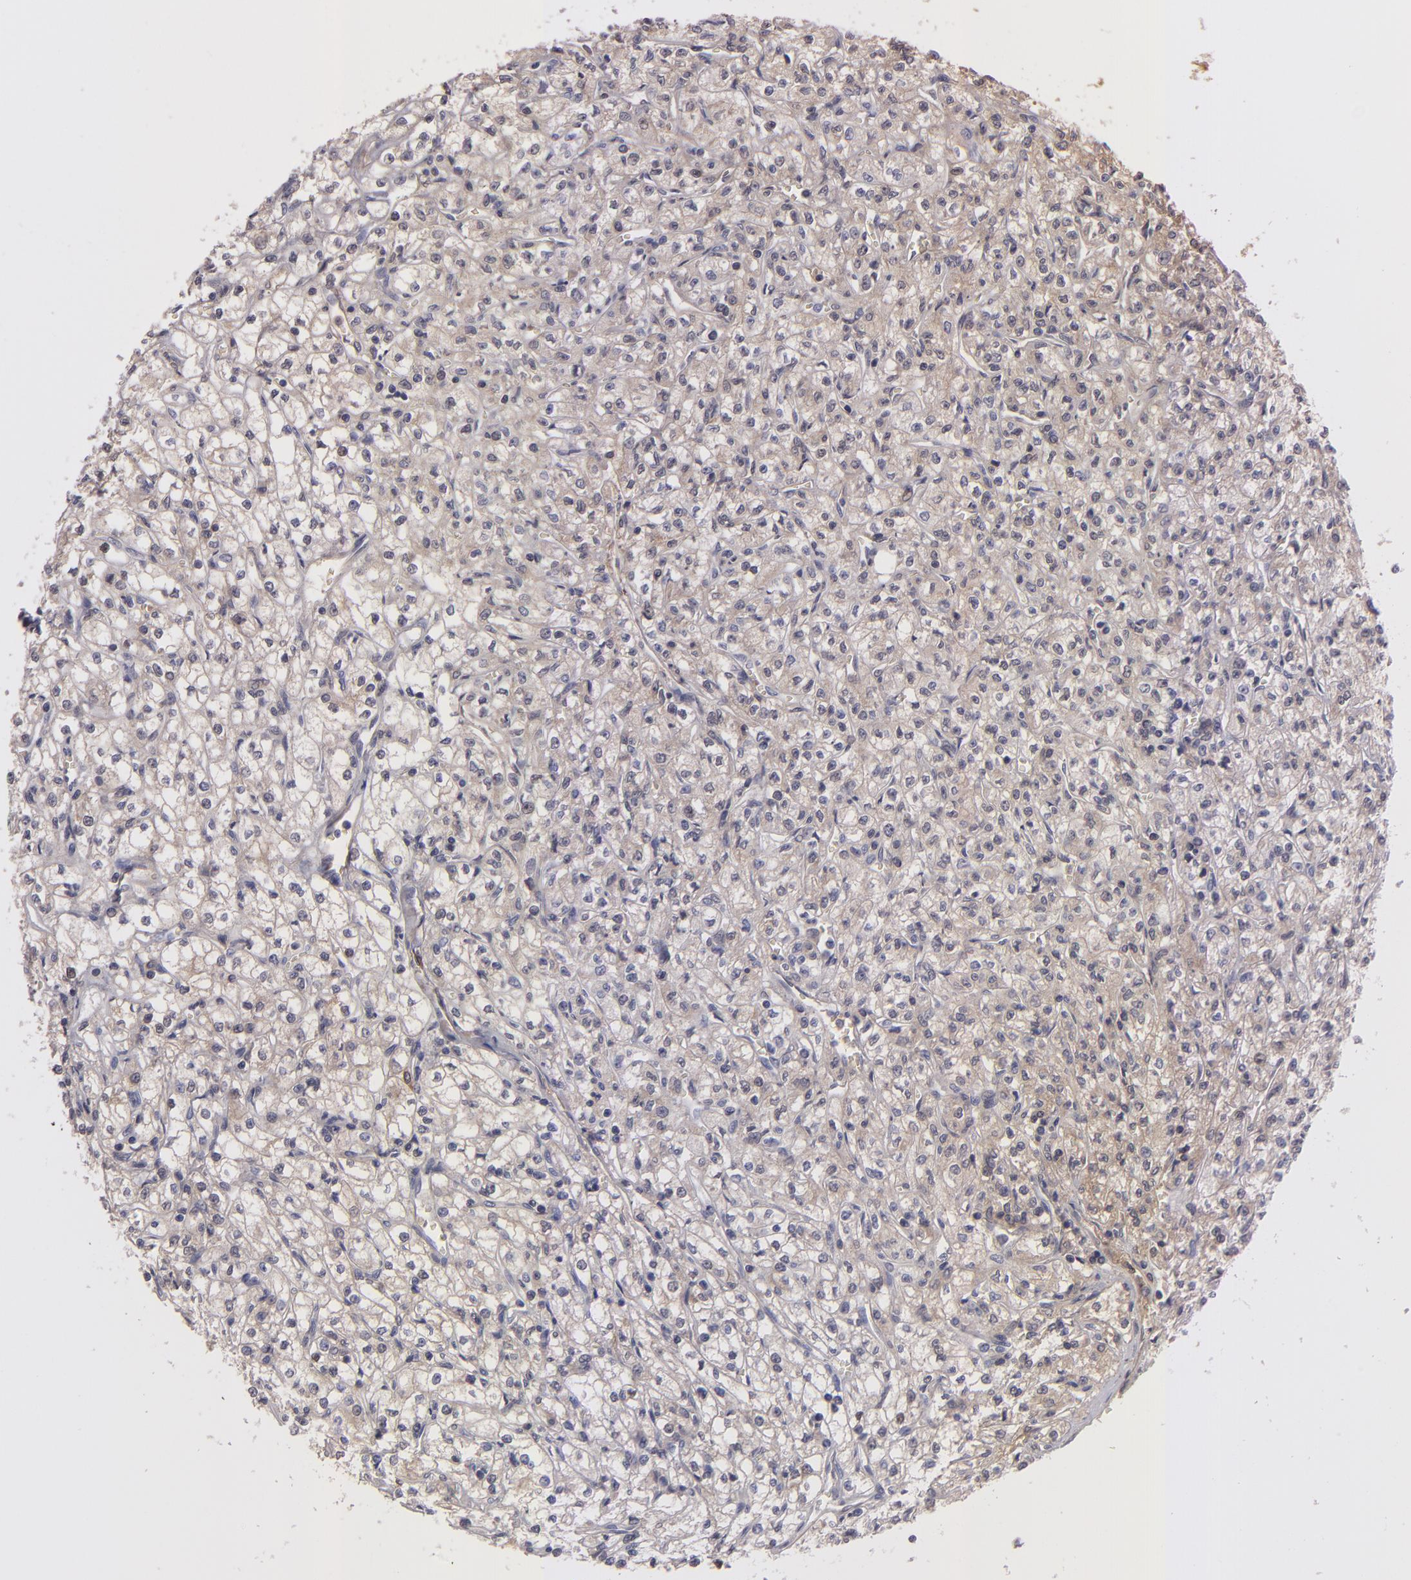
{"staining": {"intensity": "negative", "quantity": "none", "location": "none"}, "tissue": "renal cancer", "cell_type": "Tumor cells", "image_type": "cancer", "snomed": [{"axis": "morphology", "description": "Adenocarcinoma, NOS"}, {"axis": "topography", "description": "Kidney"}], "caption": "Renal cancer (adenocarcinoma) stained for a protein using immunohistochemistry (IHC) exhibits no expression tumor cells.", "gene": "ITIH4", "patient": {"sex": "male", "age": 61}}